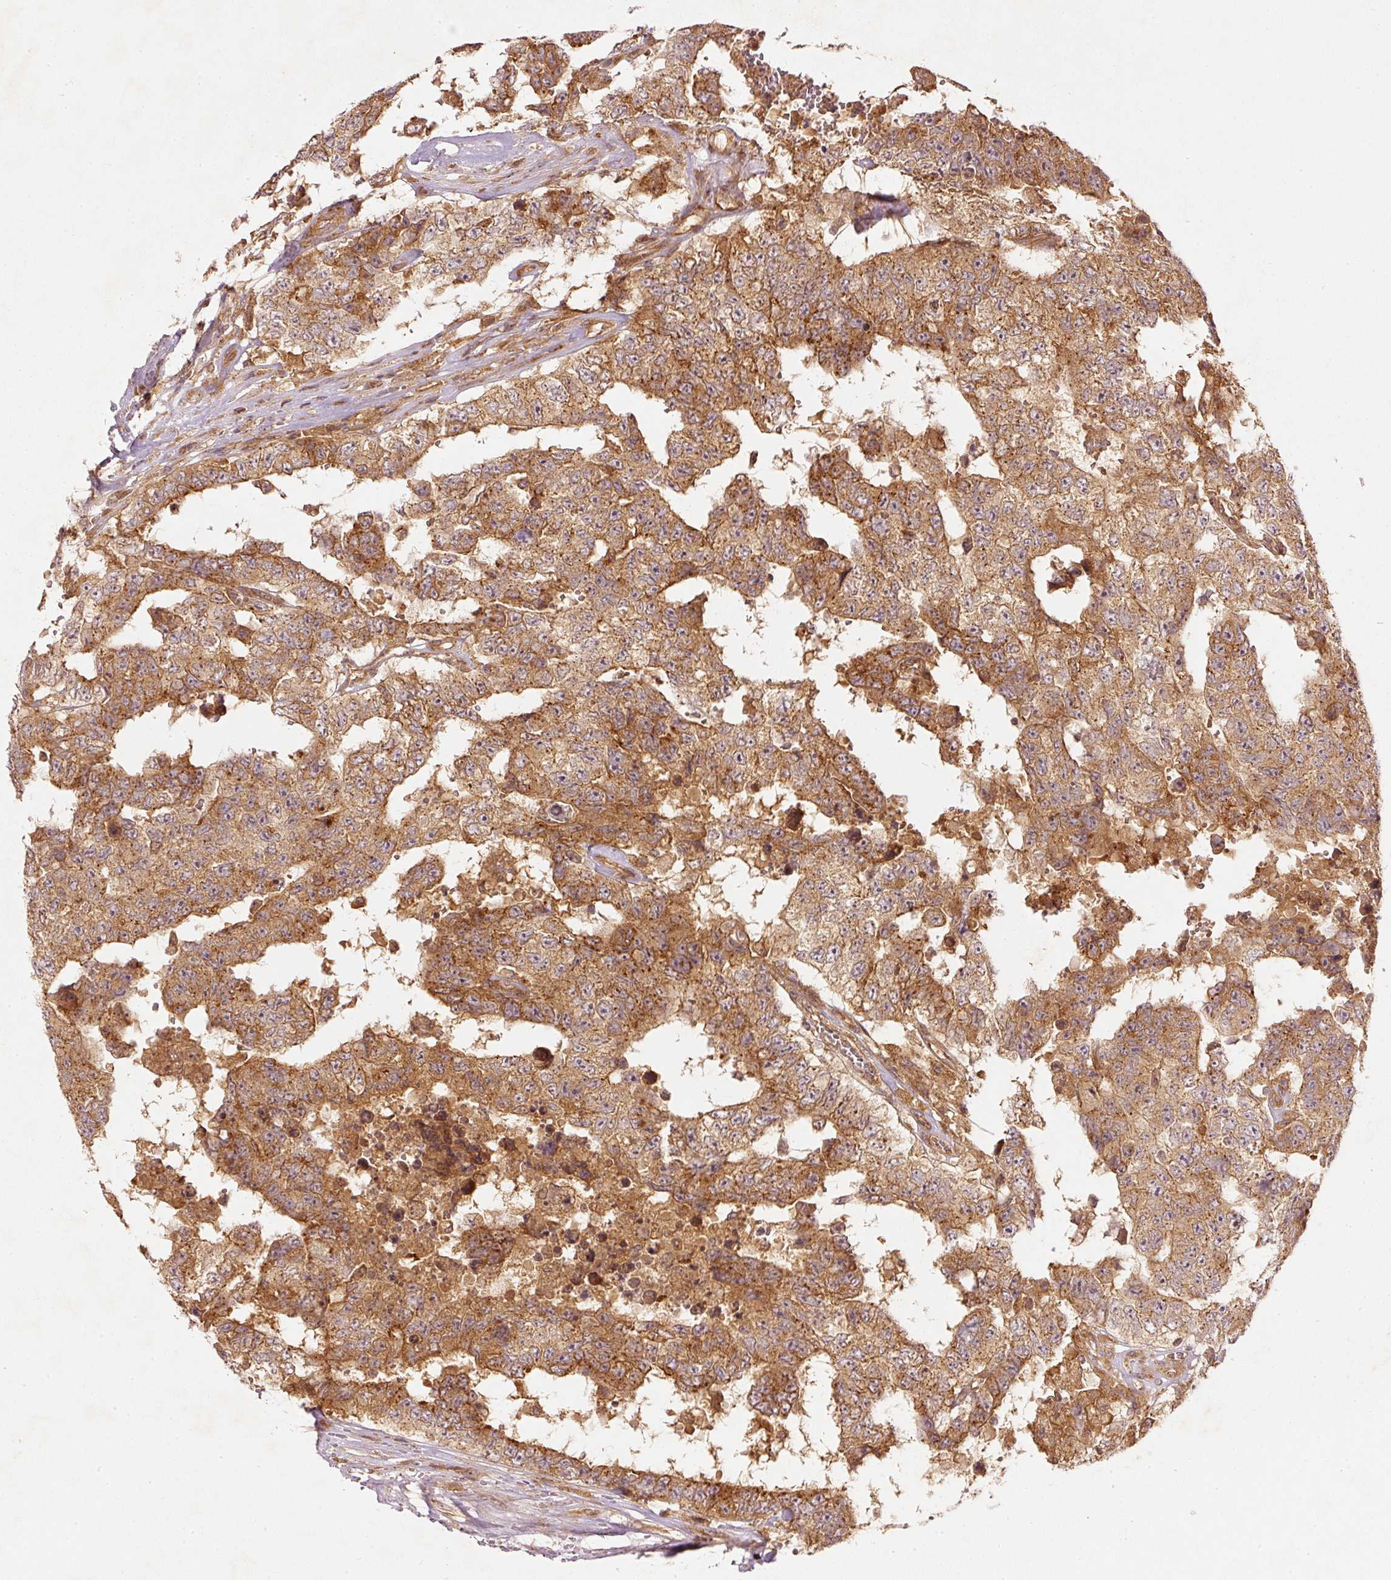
{"staining": {"intensity": "moderate", "quantity": ">75%", "location": "cytoplasmic/membranous"}, "tissue": "testis cancer", "cell_type": "Tumor cells", "image_type": "cancer", "snomed": [{"axis": "morphology", "description": "Normal tissue, NOS"}, {"axis": "morphology", "description": "Carcinoma, Embryonal, NOS"}, {"axis": "topography", "description": "Testis"}, {"axis": "topography", "description": "Epididymis"}], "caption": "Embryonal carcinoma (testis) was stained to show a protein in brown. There is medium levels of moderate cytoplasmic/membranous positivity in approximately >75% of tumor cells.", "gene": "ZNF580", "patient": {"sex": "male", "age": 25}}